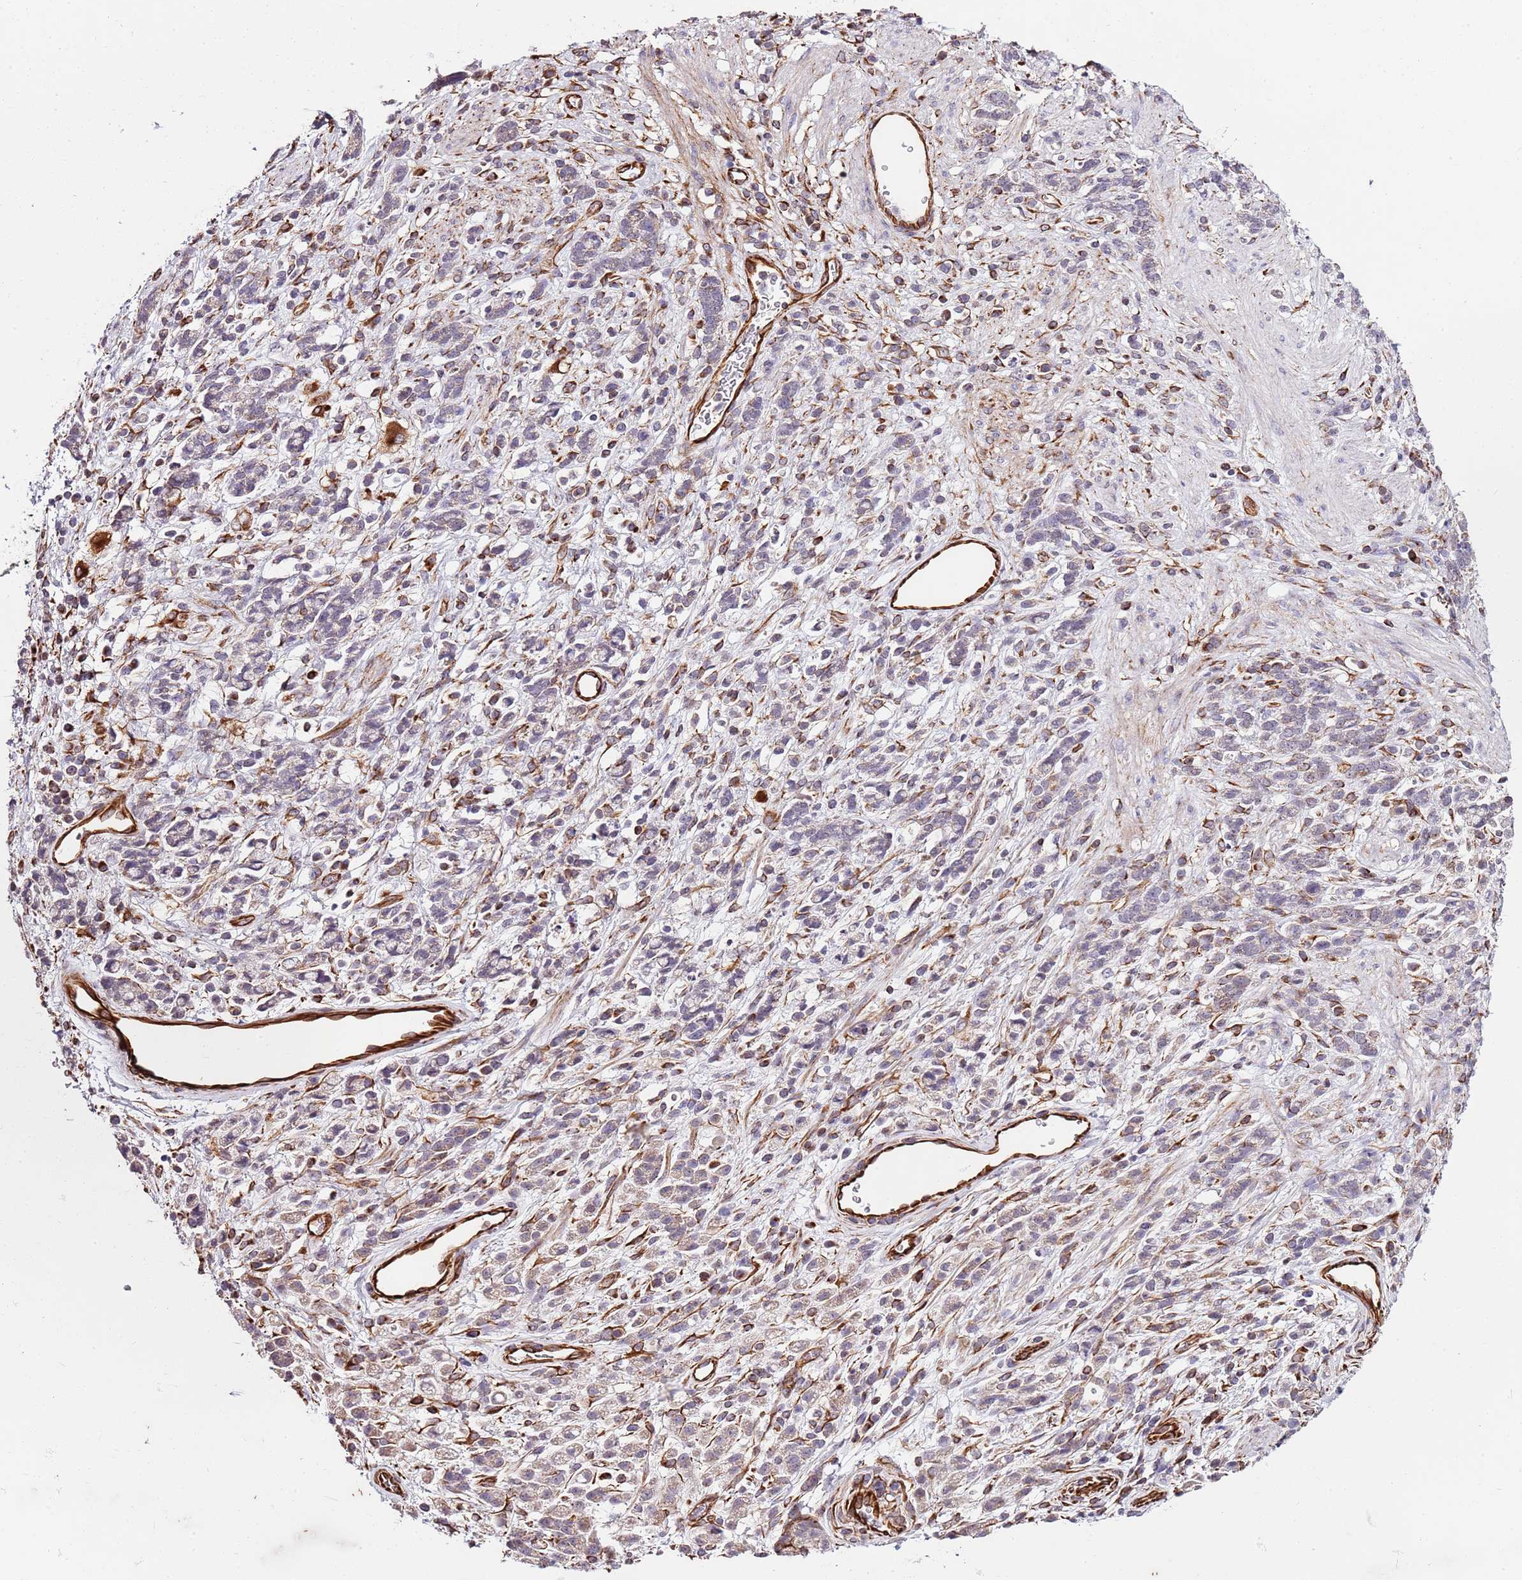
{"staining": {"intensity": "weak", "quantity": "25%-75%", "location": "cytoplasmic/membranous"}, "tissue": "stomach cancer", "cell_type": "Tumor cells", "image_type": "cancer", "snomed": [{"axis": "morphology", "description": "Adenocarcinoma, NOS"}, {"axis": "topography", "description": "Stomach"}], "caption": "Immunohistochemical staining of human adenocarcinoma (stomach) demonstrates low levels of weak cytoplasmic/membranous expression in approximately 25%-75% of tumor cells.", "gene": "ZNF786", "patient": {"sex": "female", "age": 60}}